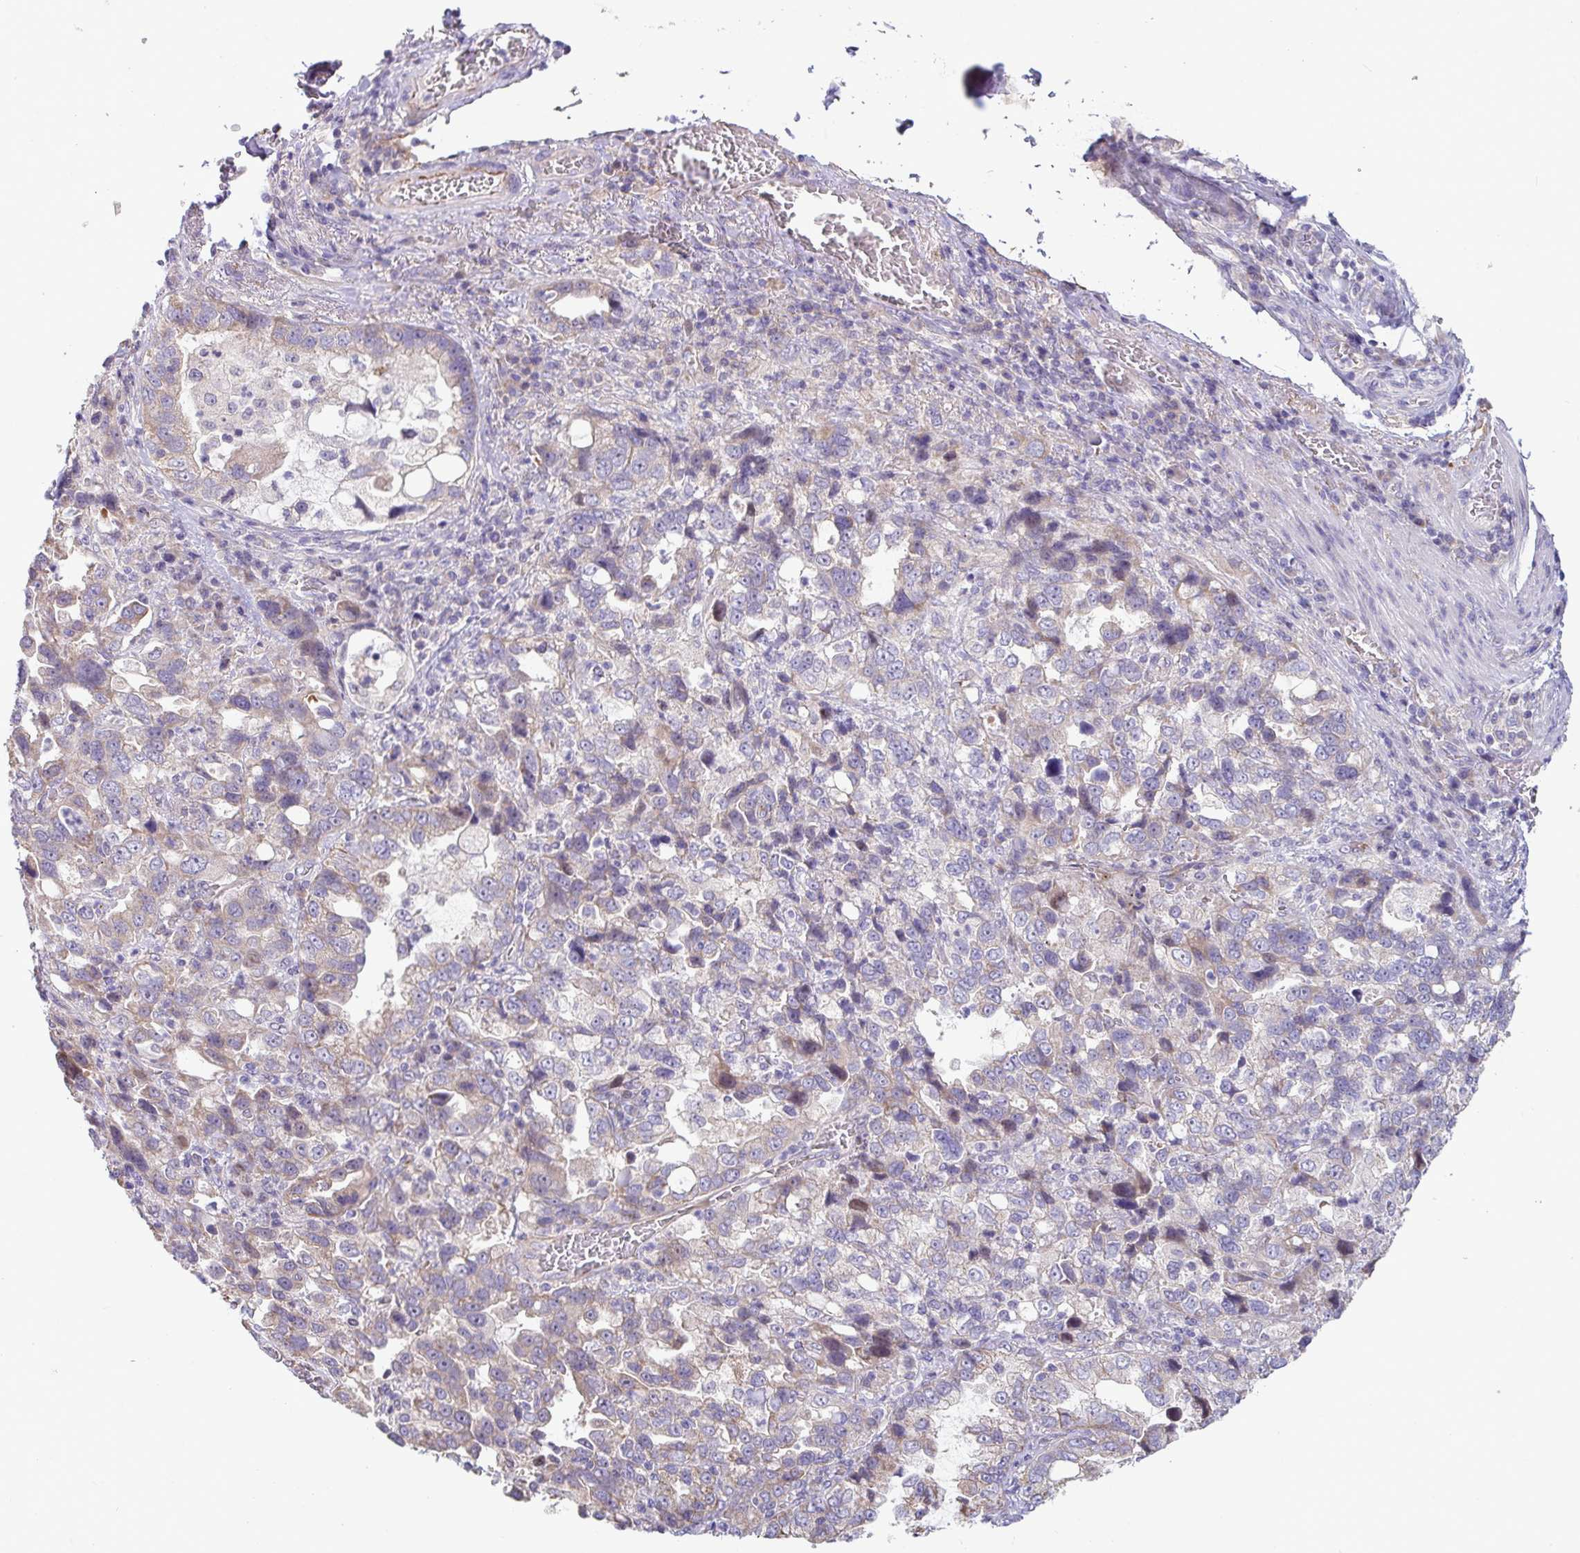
{"staining": {"intensity": "negative", "quantity": "none", "location": "none"}, "tissue": "stomach cancer", "cell_type": "Tumor cells", "image_type": "cancer", "snomed": [{"axis": "morphology", "description": "Adenocarcinoma, NOS"}, {"axis": "topography", "description": "Stomach, upper"}], "caption": "Micrograph shows no significant protein positivity in tumor cells of stomach adenocarcinoma.", "gene": "IL37", "patient": {"sex": "female", "age": 81}}